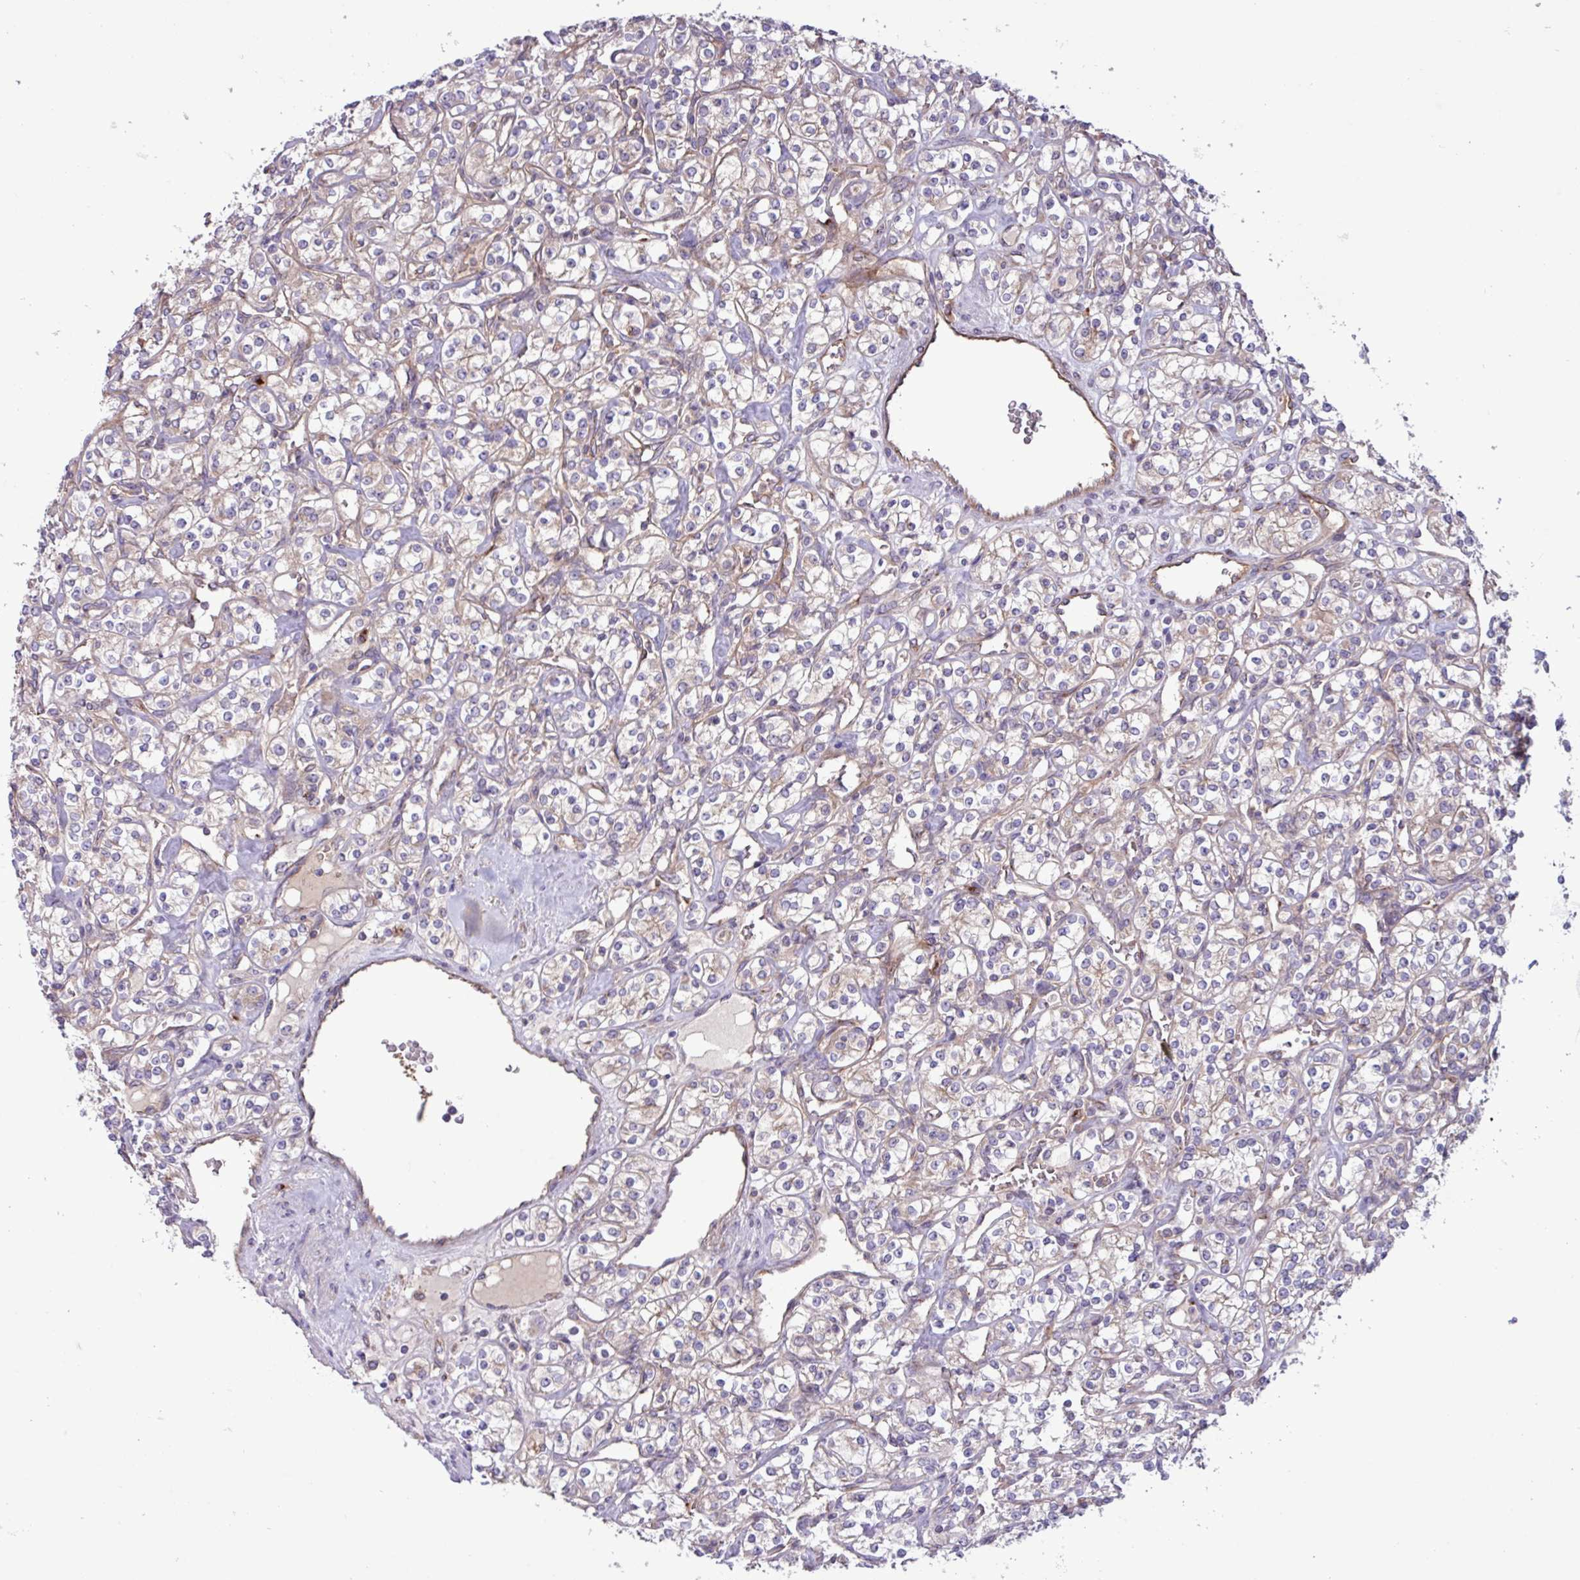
{"staining": {"intensity": "negative", "quantity": "none", "location": "none"}, "tissue": "renal cancer", "cell_type": "Tumor cells", "image_type": "cancer", "snomed": [{"axis": "morphology", "description": "Adenocarcinoma, NOS"}, {"axis": "topography", "description": "Kidney"}], "caption": "DAB immunohistochemical staining of human renal adenocarcinoma reveals no significant positivity in tumor cells.", "gene": "RAB19", "patient": {"sex": "male", "age": 77}}